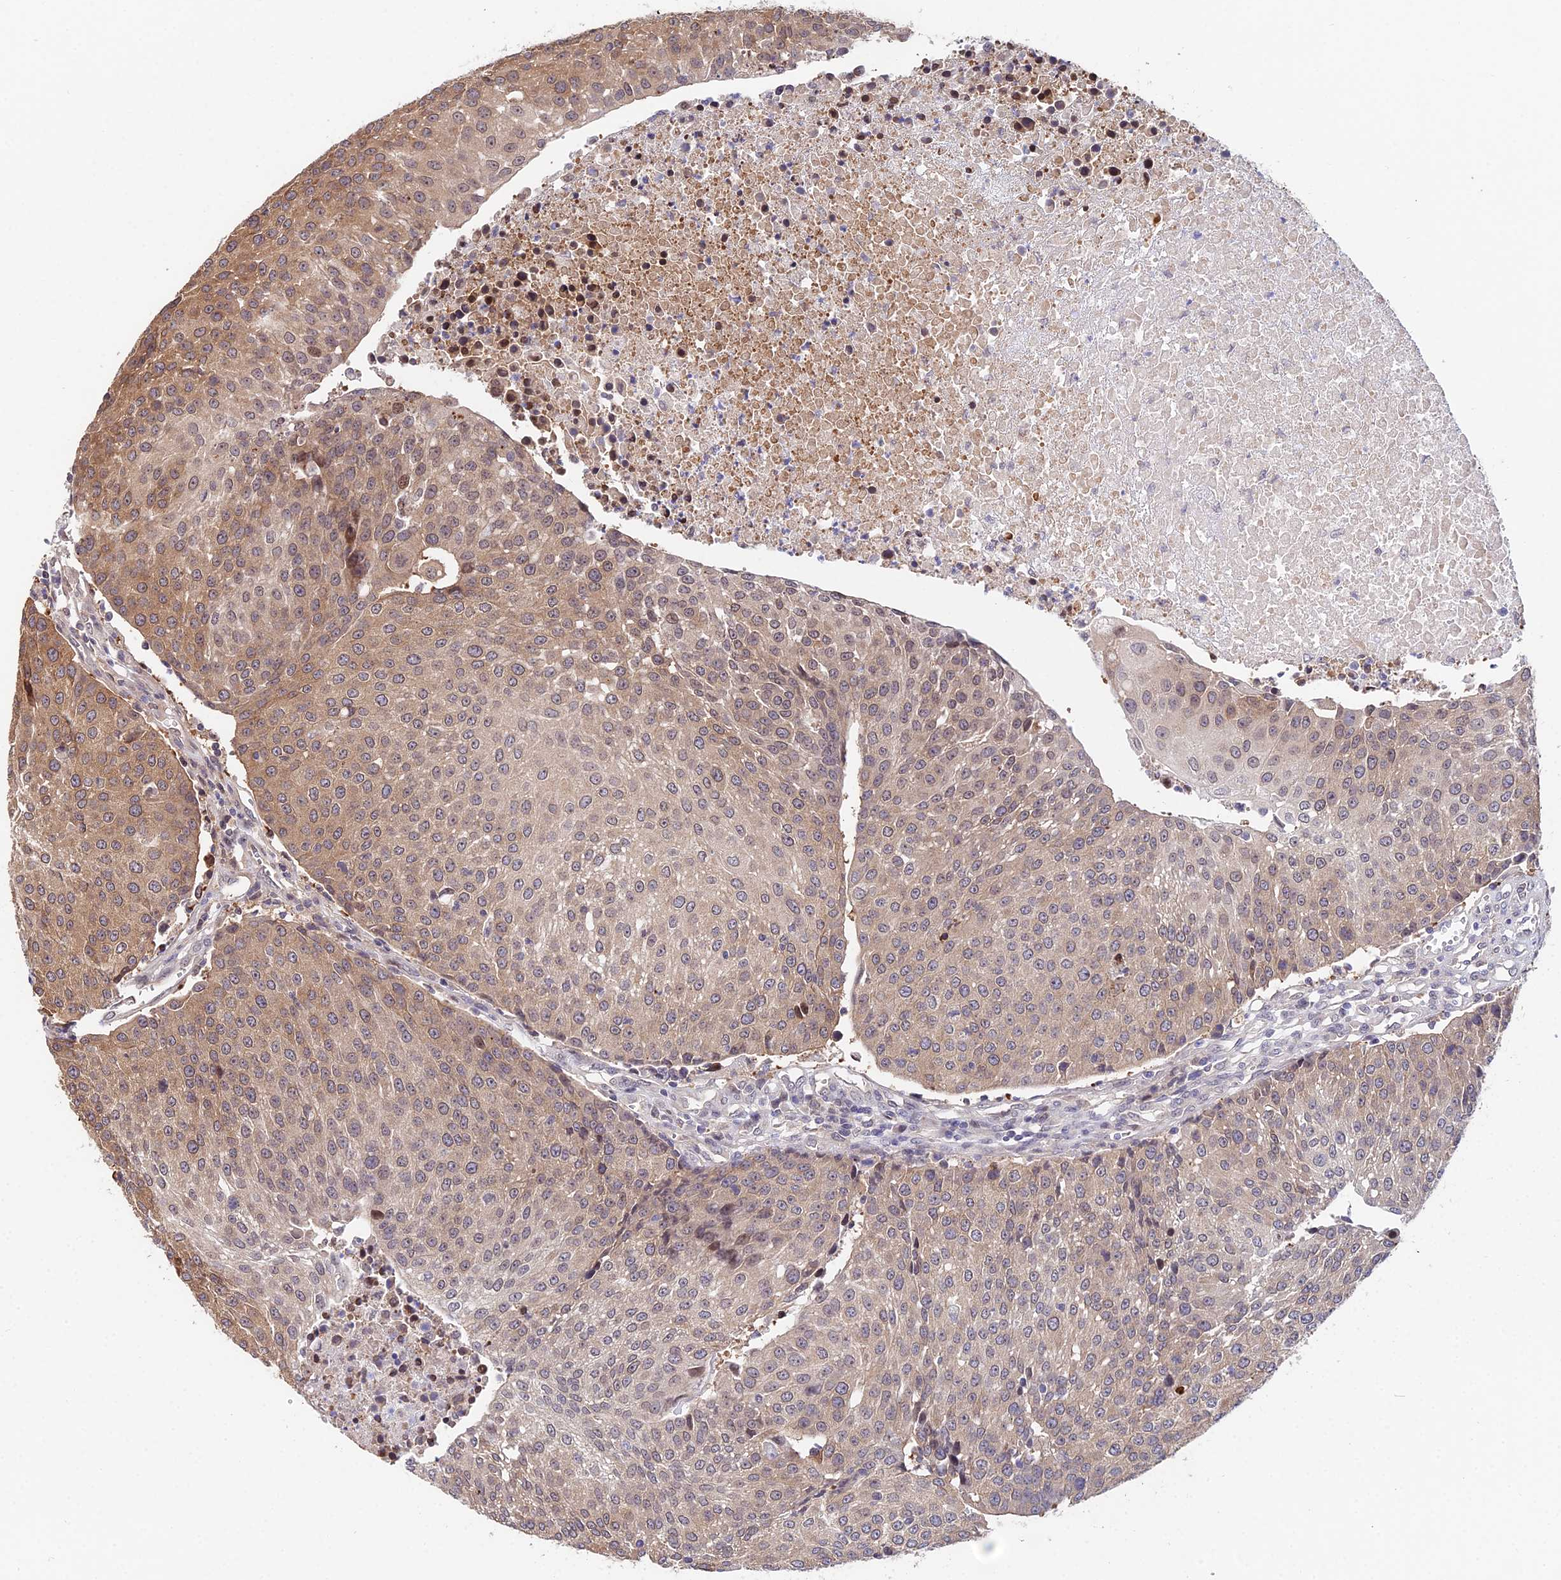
{"staining": {"intensity": "moderate", "quantity": ">75%", "location": "cytoplasmic/membranous"}, "tissue": "urothelial cancer", "cell_type": "Tumor cells", "image_type": "cancer", "snomed": [{"axis": "morphology", "description": "Urothelial carcinoma, High grade"}, {"axis": "topography", "description": "Urinary bladder"}], "caption": "A micrograph of human urothelial cancer stained for a protein displays moderate cytoplasmic/membranous brown staining in tumor cells.", "gene": "INPP4A", "patient": {"sex": "female", "age": 85}}